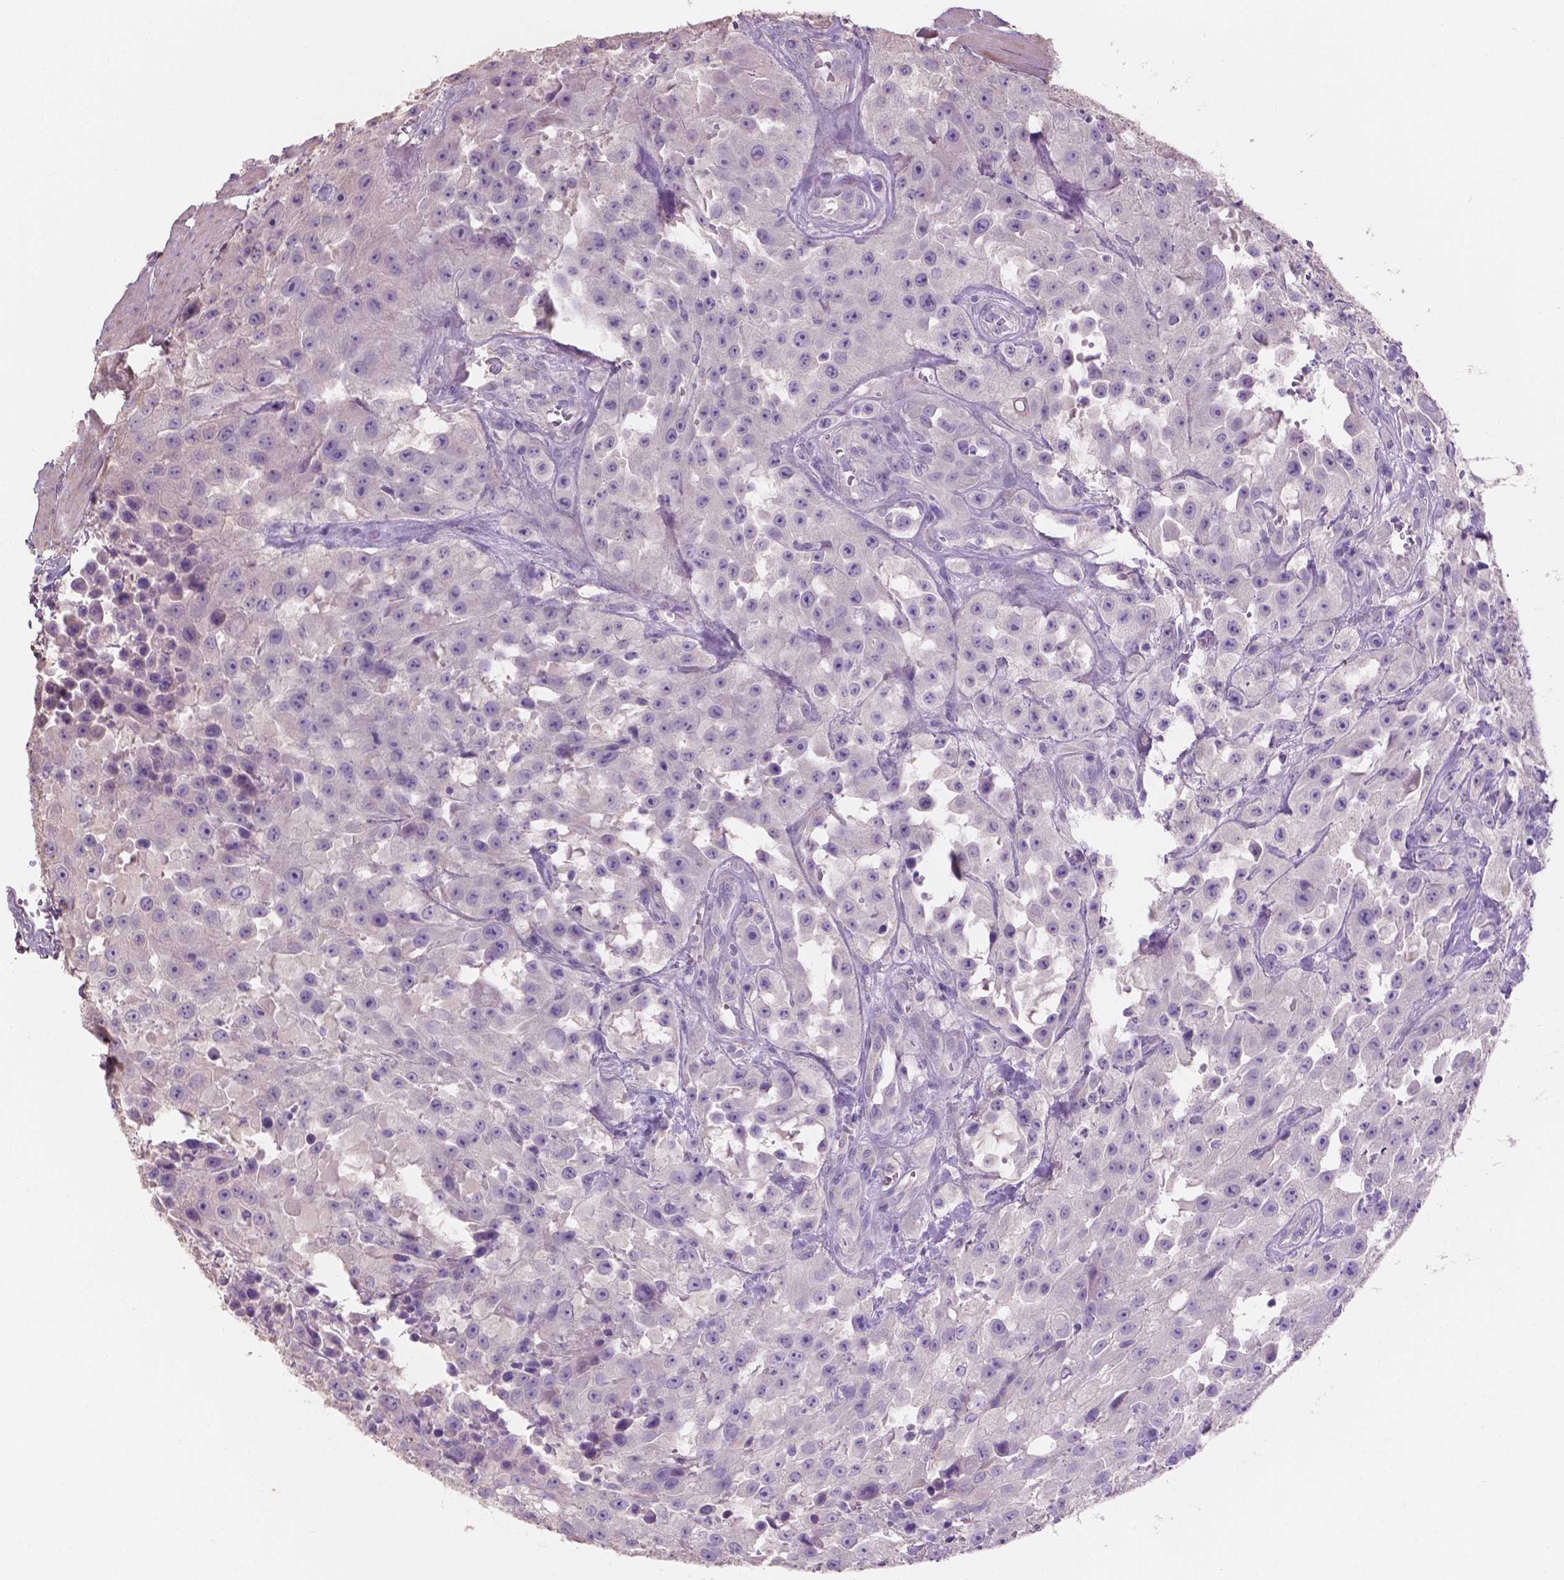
{"staining": {"intensity": "negative", "quantity": "none", "location": "none"}, "tissue": "urothelial cancer", "cell_type": "Tumor cells", "image_type": "cancer", "snomed": [{"axis": "morphology", "description": "Urothelial carcinoma, High grade"}, {"axis": "topography", "description": "Urinary bladder"}], "caption": "DAB immunohistochemical staining of urothelial cancer exhibits no significant positivity in tumor cells.", "gene": "SBSN", "patient": {"sex": "male", "age": 79}}